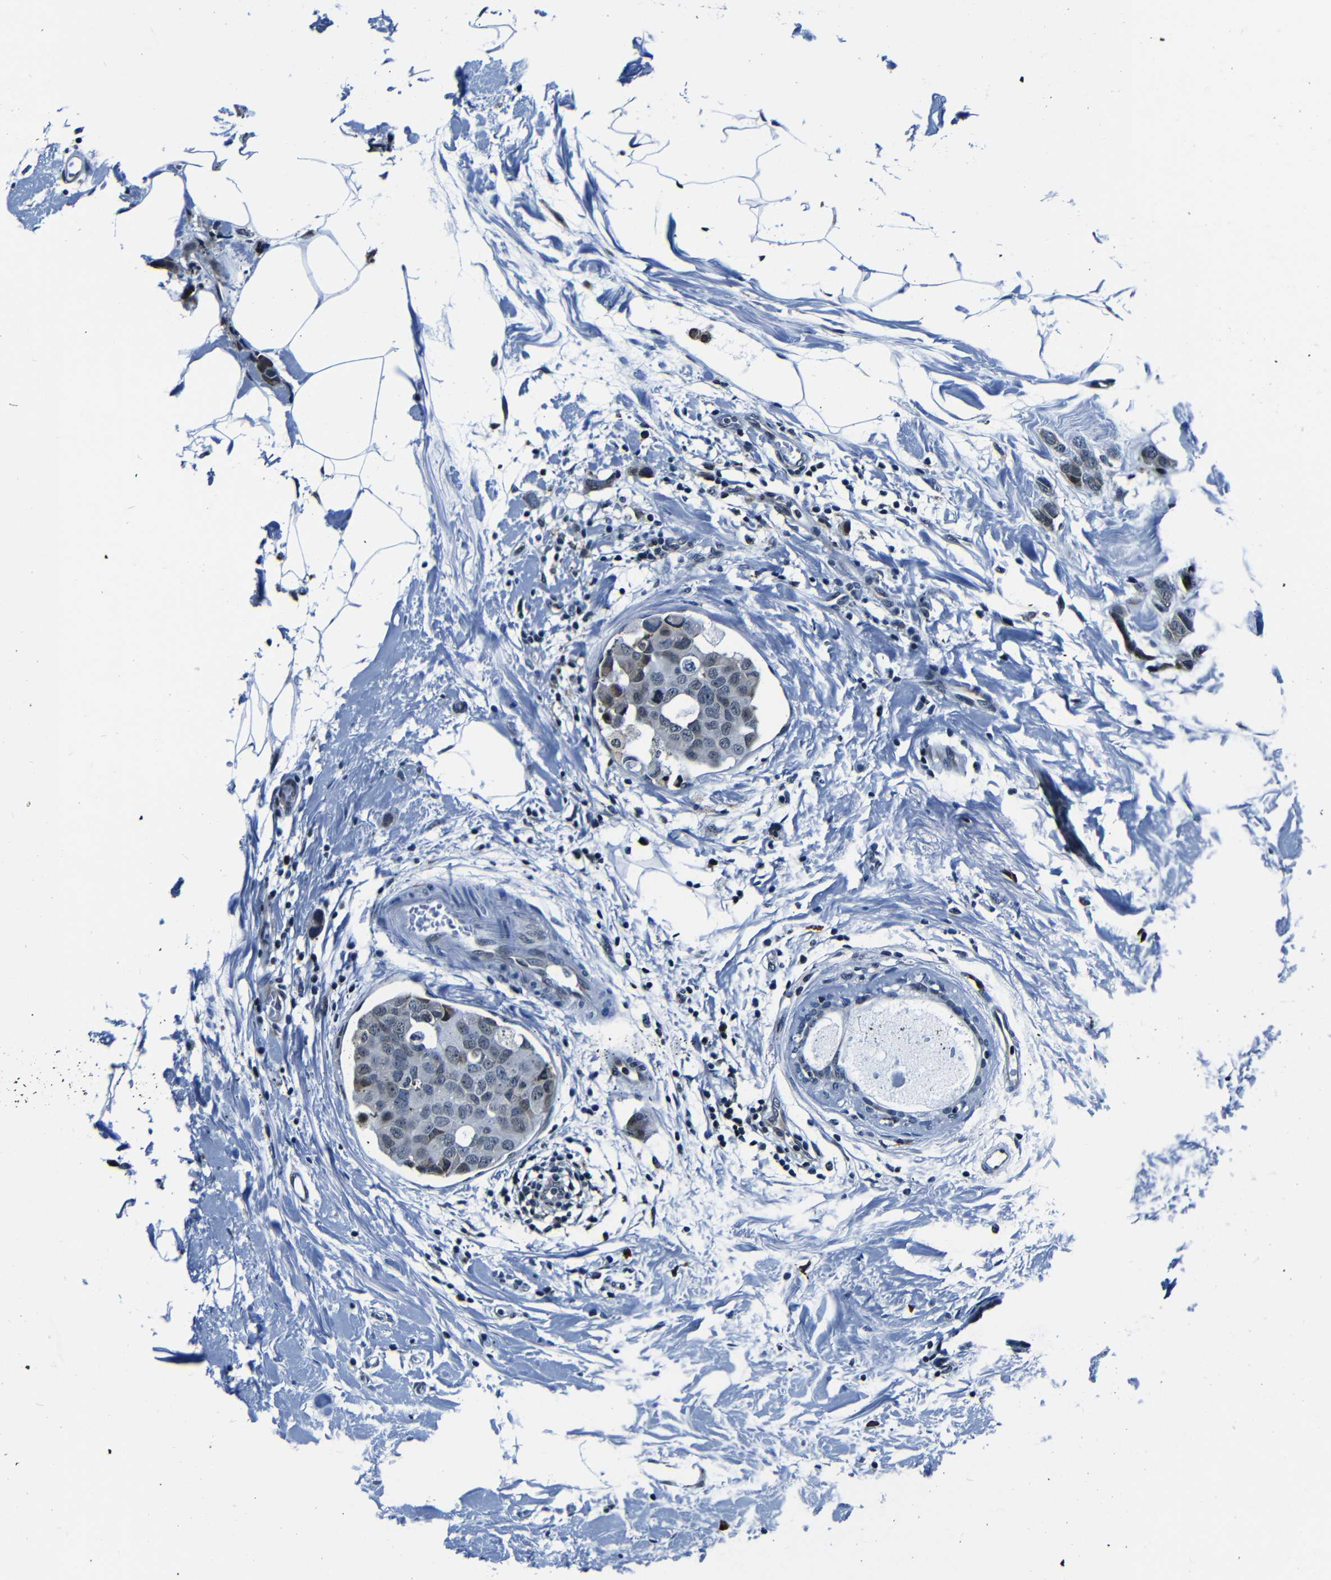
{"staining": {"intensity": "weak", "quantity": "<25%", "location": "cytoplasmic/membranous"}, "tissue": "breast cancer", "cell_type": "Tumor cells", "image_type": "cancer", "snomed": [{"axis": "morphology", "description": "Normal tissue, NOS"}, {"axis": "morphology", "description": "Duct carcinoma"}, {"axis": "topography", "description": "Breast"}], "caption": "An immunohistochemistry image of breast cancer is shown. There is no staining in tumor cells of breast cancer.", "gene": "NCBP3", "patient": {"sex": "female", "age": 50}}